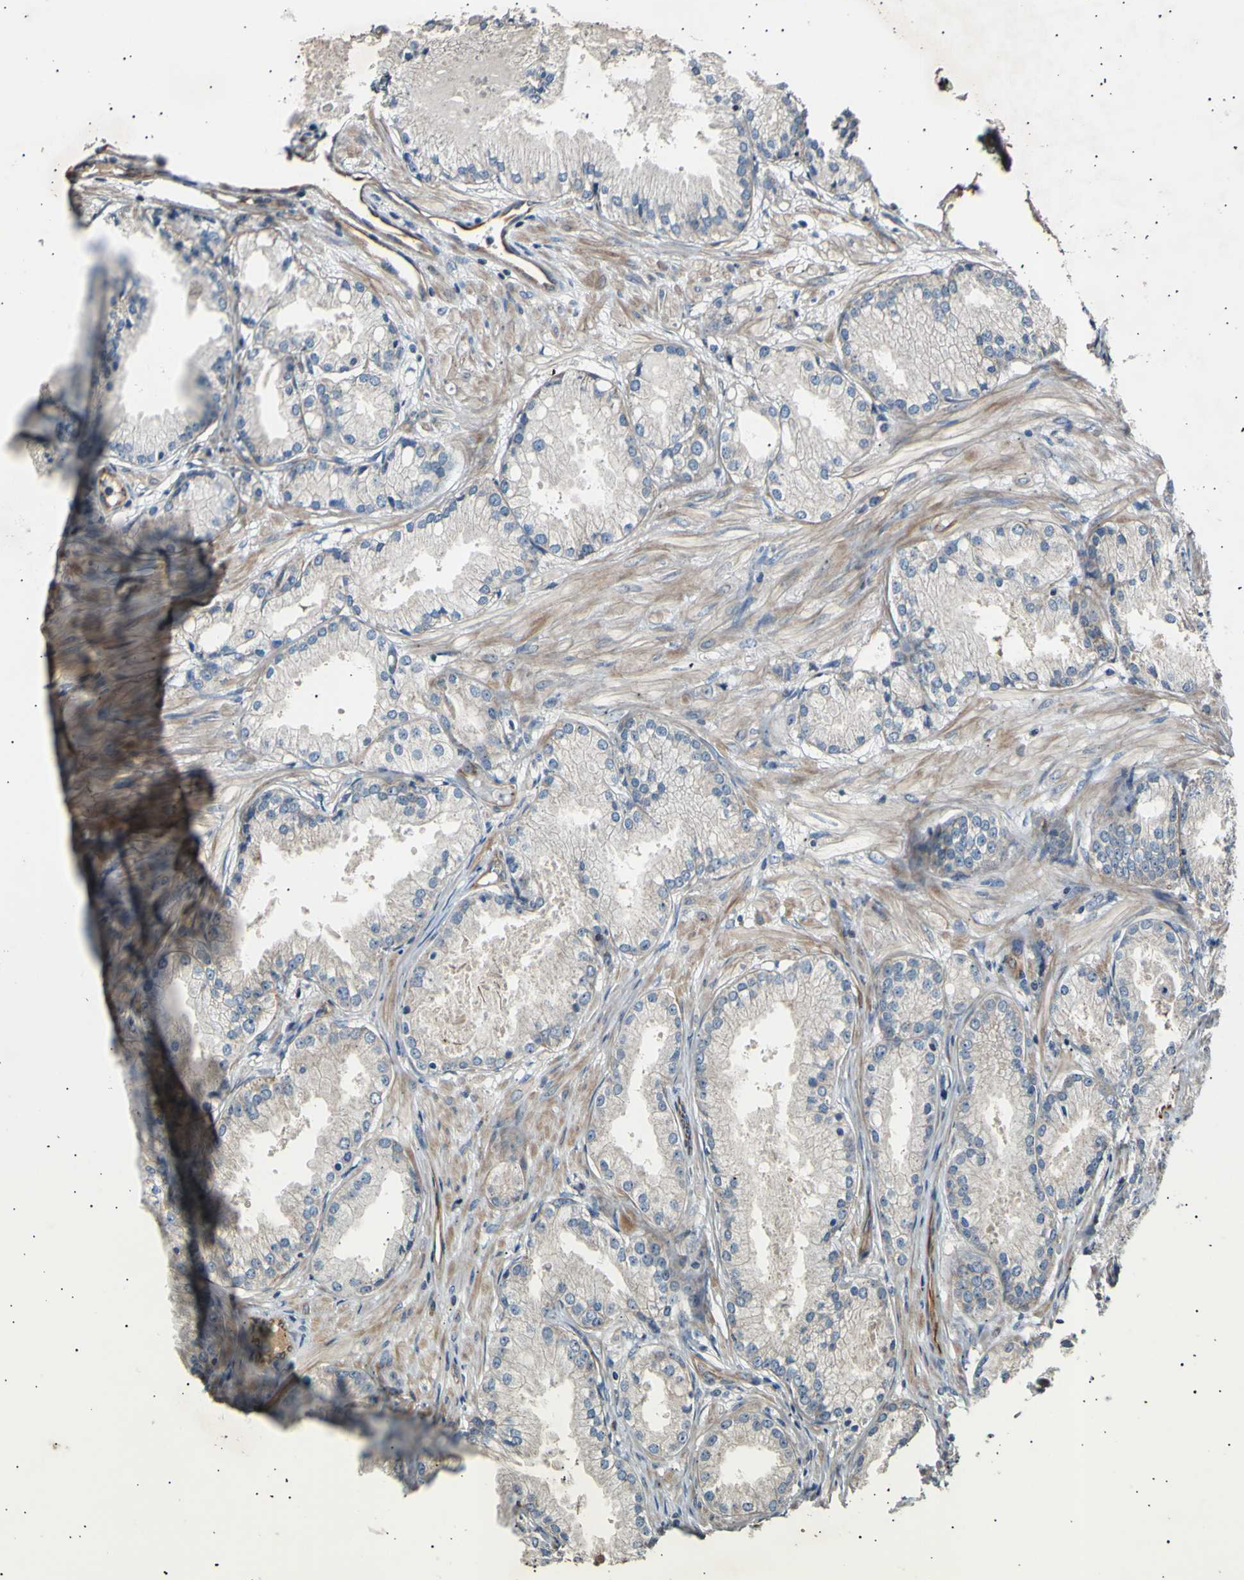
{"staining": {"intensity": "weak", "quantity": ">75%", "location": "cytoplasmic/membranous"}, "tissue": "prostate cancer", "cell_type": "Tumor cells", "image_type": "cancer", "snomed": [{"axis": "morphology", "description": "Adenocarcinoma, Low grade"}, {"axis": "topography", "description": "Prostate"}], "caption": "The micrograph exhibits immunohistochemical staining of prostate adenocarcinoma (low-grade). There is weak cytoplasmic/membranous staining is seen in about >75% of tumor cells. (Brightfield microscopy of DAB IHC at high magnification).", "gene": "ITGA6", "patient": {"sex": "male", "age": 72}}